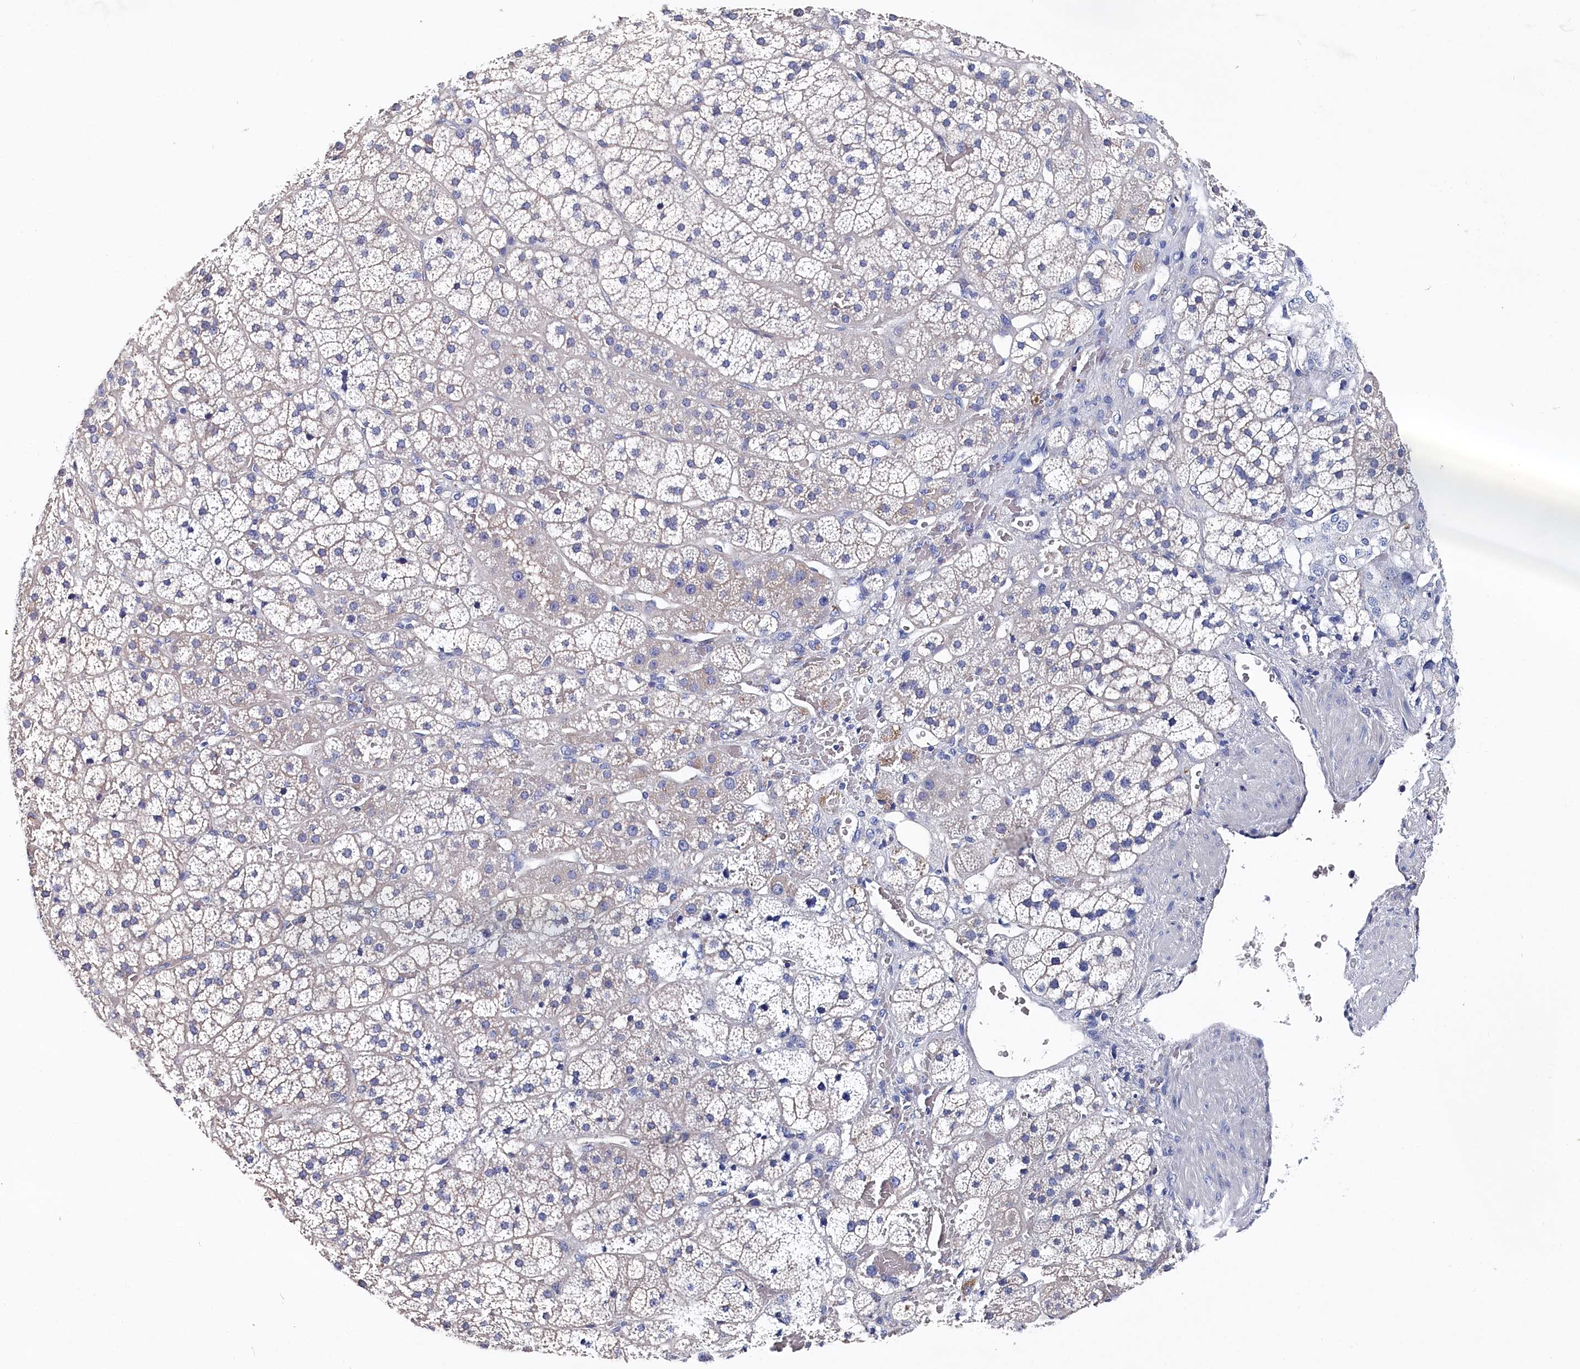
{"staining": {"intensity": "negative", "quantity": "none", "location": "none"}, "tissue": "adrenal gland", "cell_type": "Glandular cells", "image_type": "normal", "snomed": [{"axis": "morphology", "description": "Normal tissue, NOS"}, {"axis": "topography", "description": "Adrenal gland"}], "caption": "Human adrenal gland stained for a protein using immunohistochemistry reveals no expression in glandular cells.", "gene": "BHMT", "patient": {"sex": "female", "age": 44}}